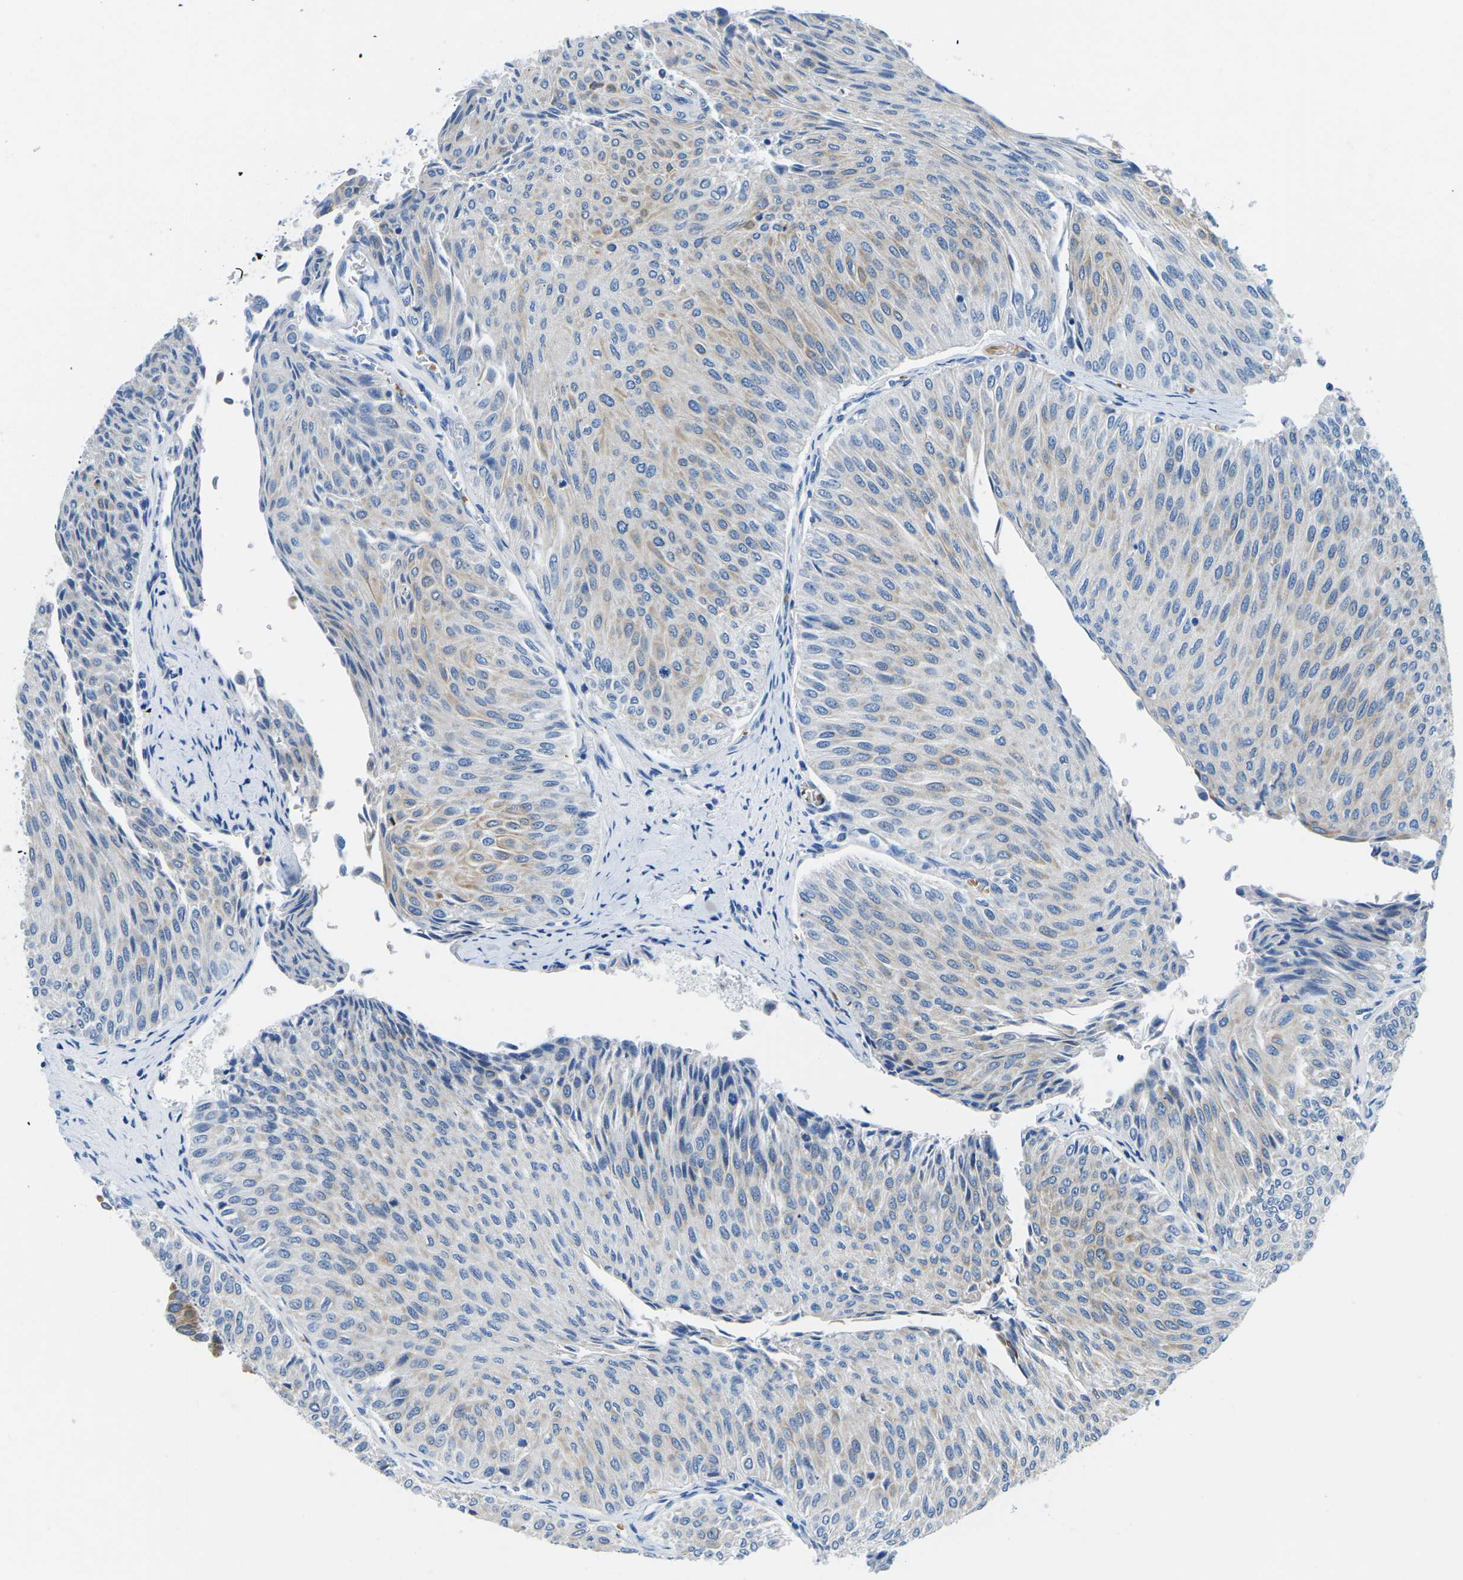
{"staining": {"intensity": "weak", "quantity": "<25%", "location": "cytoplasmic/membranous"}, "tissue": "urothelial cancer", "cell_type": "Tumor cells", "image_type": "cancer", "snomed": [{"axis": "morphology", "description": "Urothelial carcinoma, Low grade"}, {"axis": "topography", "description": "Urinary bladder"}], "caption": "This is an immunohistochemistry (IHC) photomicrograph of human urothelial carcinoma (low-grade). There is no positivity in tumor cells.", "gene": "TM6SF1", "patient": {"sex": "male", "age": 78}}